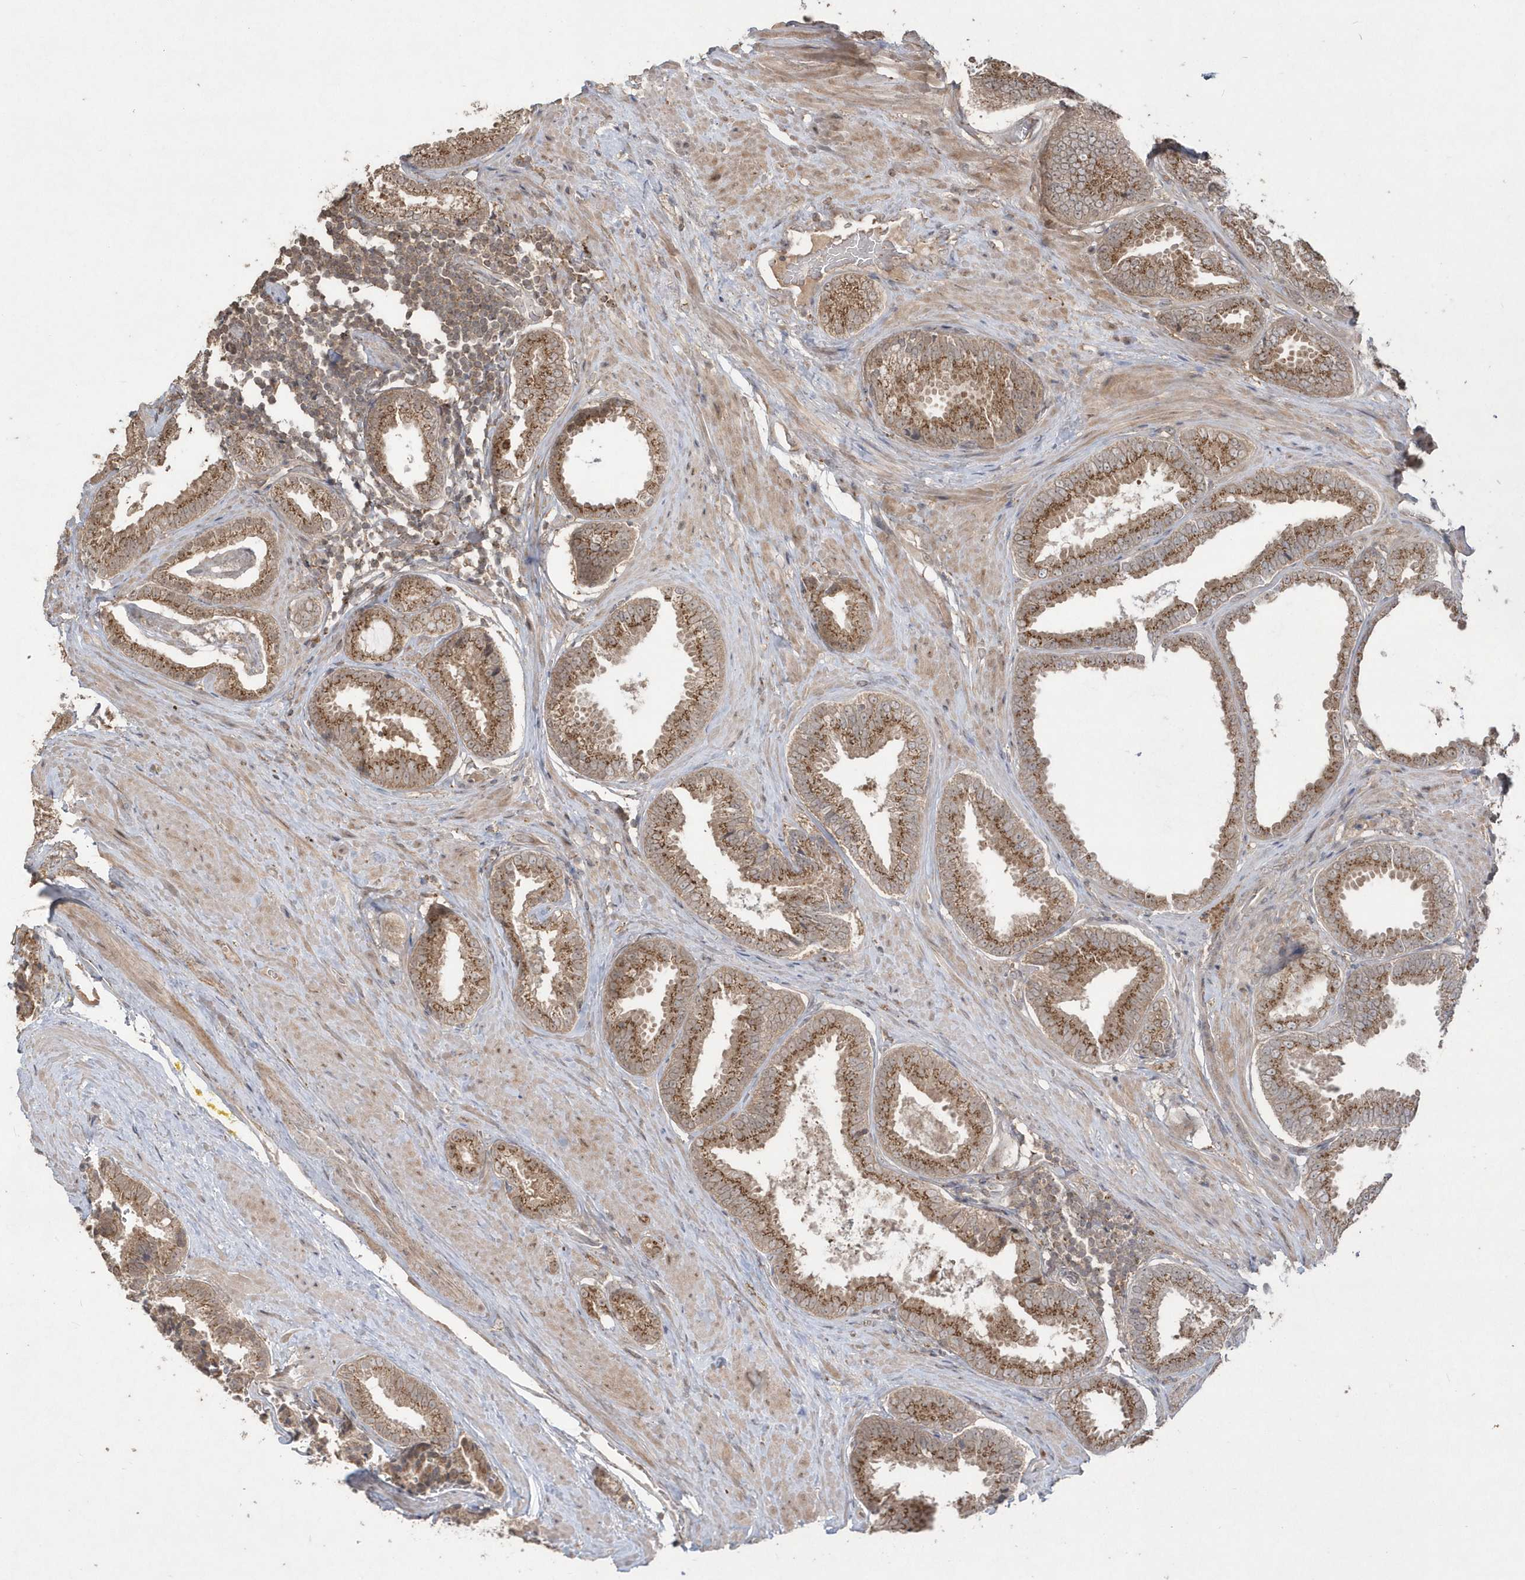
{"staining": {"intensity": "moderate", "quantity": ">75%", "location": "cytoplasmic/membranous"}, "tissue": "prostate cancer", "cell_type": "Tumor cells", "image_type": "cancer", "snomed": [{"axis": "morphology", "description": "Adenocarcinoma, Low grade"}, {"axis": "topography", "description": "Prostate"}], "caption": "Prostate cancer stained for a protein (brown) exhibits moderate cytoplasmic/membranous positive expression in about >75% of tumor cells.", "gene": "GEMIN6", "patient": {"sex": "male", "age": 71}}